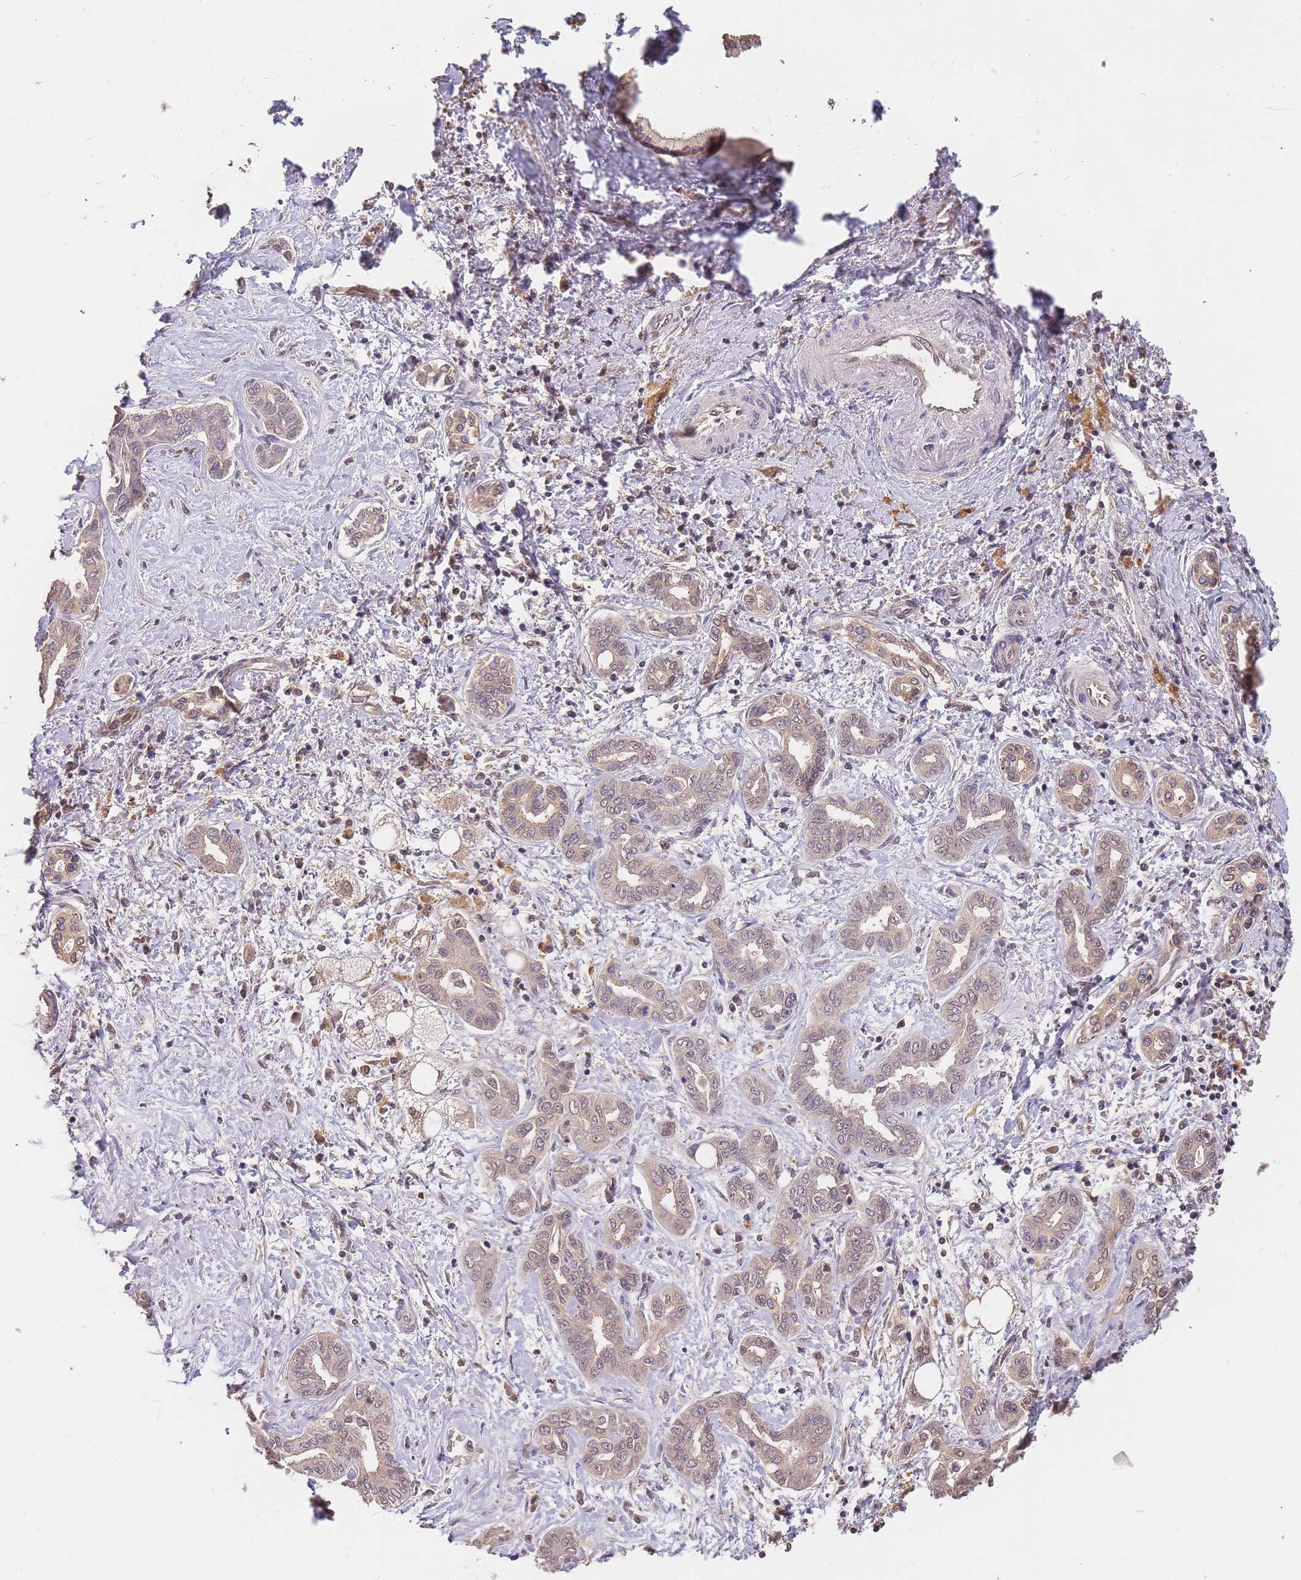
{"staining": {"intensity": "weak", "quantity": "<25%", "location": "cytoplasmic/membranous,nuclear"}, "tissue": "liver cancer", "cell_type": "Tumor cells", "image_type": "cancer", "snomed": [{"axis": "morphology", "description": "Cholangiocarcinoma"}, {"axis": "topography", "description": "Liver"}], "caption": "A histopathology image of liver cancer (cholangiocarcinoma) stained for a protein reveals no brown staining in tumor cells.", "gene": "CDKN2AIPNL", "patient": {"sex": "female", "age": 77}}